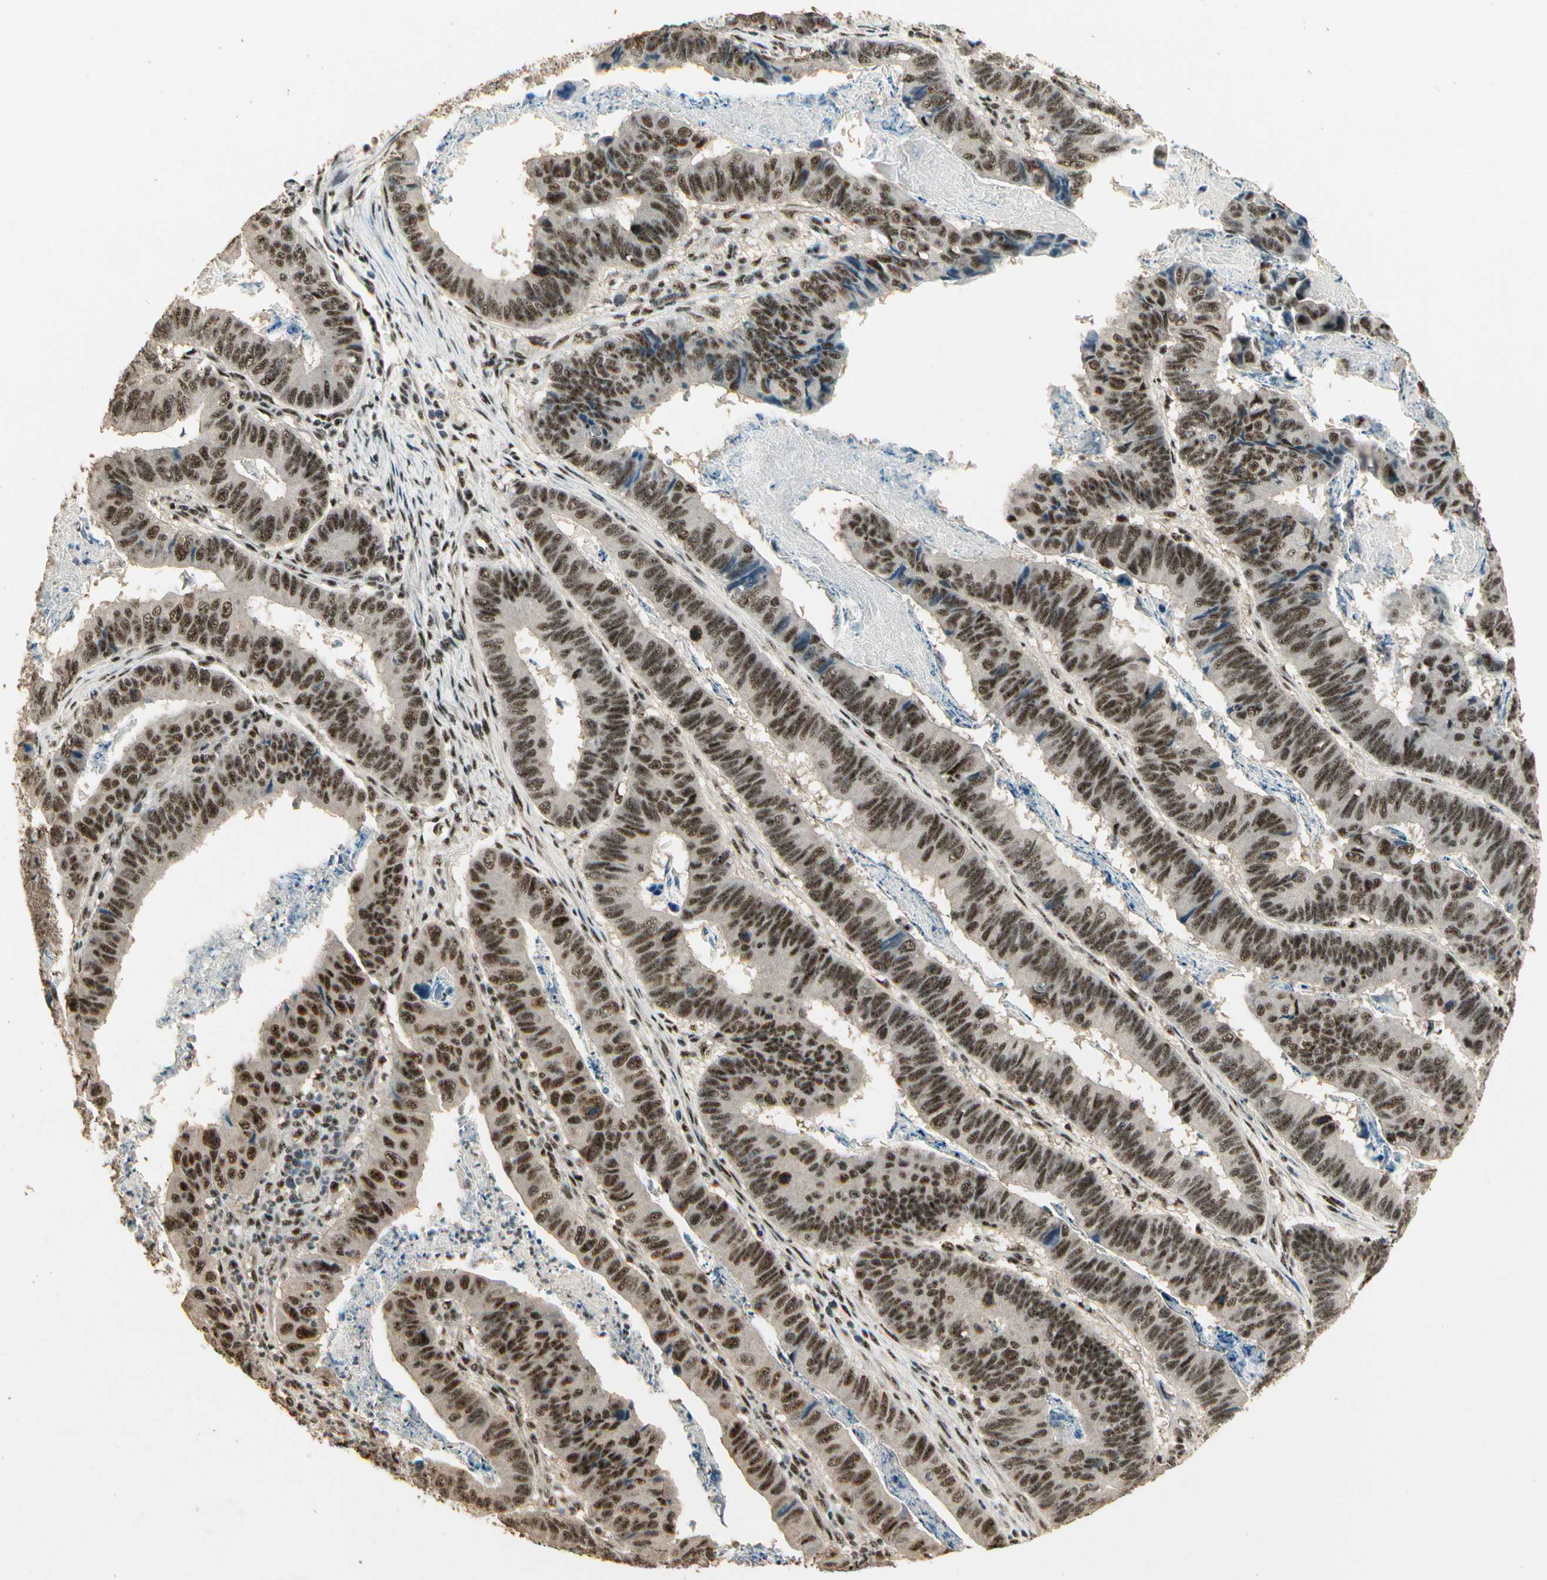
{"staining": {"intensity": "strong", "quantity": ">75%", "location": "nuclear"}, "tissue": "stomach cancer", "cell_type": "Tumor cells", "image_type": "cancer", "snomed": [{"axis": "morphology", "description": "Adenocarcinoma, NOS"}, {"axis": "topography", "description": "Stomach, lower"}], "caption": "This photomicrograph demonstrates IHC staining of stomach cancer, with high strong nuclear staining in approximately >75% of tumor cells.", "gene": "RBM25", "patient": {"sex": "male", "age": 77}}